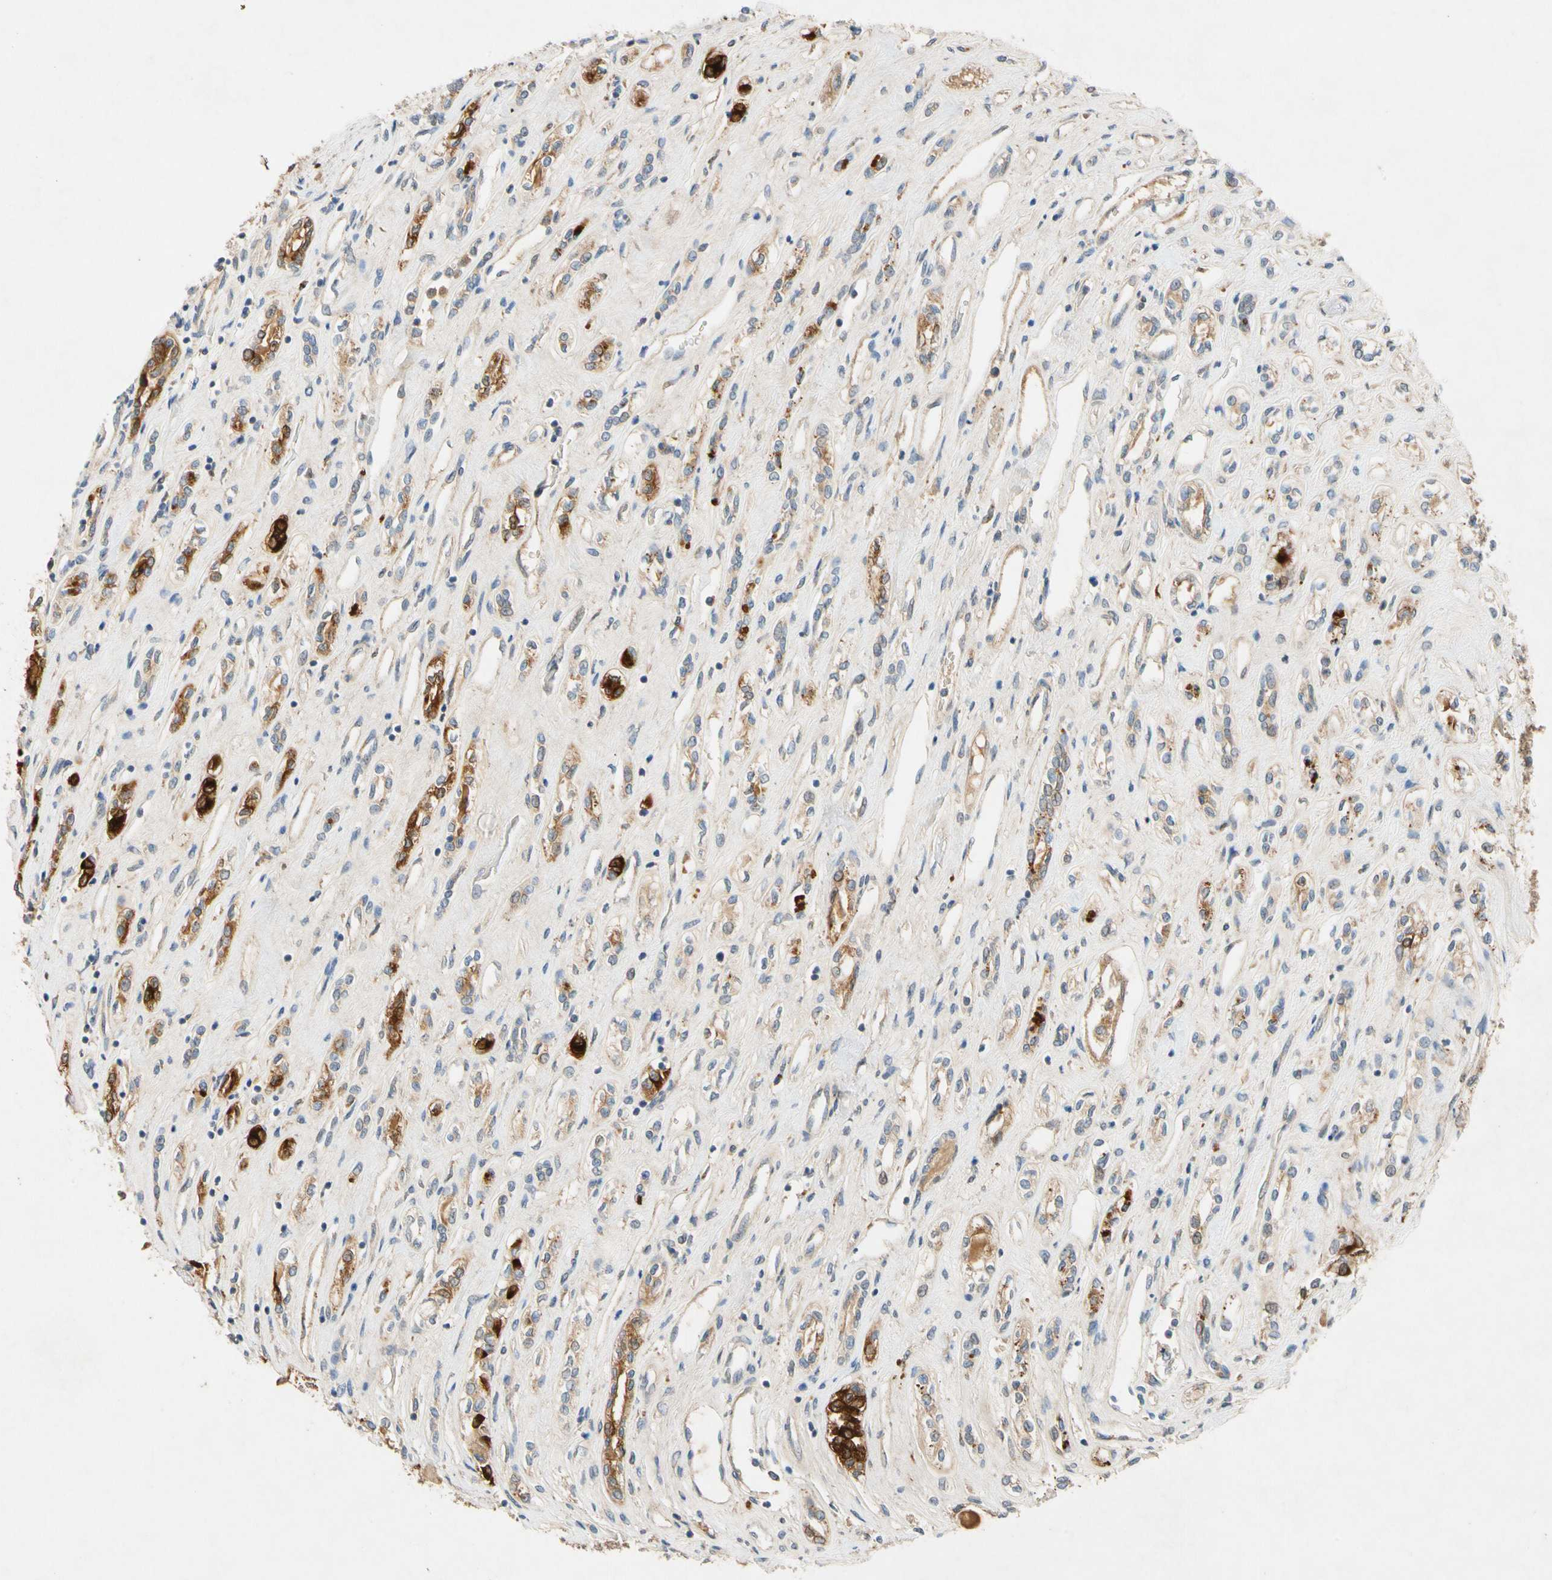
{"staining": {"intensity": "weak", "quantity": "25%-75%", "location": "cytoplasmic/membranous"}, "tissue": "renal cancer", "cell_type": "Tumor cells", "image_type": "cancer", "snomed": [{"axis": "morphology", "description": "Adenocarcinoma, NOS"}, {"axis": "topography", "description": "Kidney"}], "caption": "Protein positivity by IHC demonstrates weak cytoplasmic/membranous positivity in about 25%-75% of tumor cells in renal adenocarcinoma.", "gene": "USP46", "patient": {"sex": "female", "age": 70}}